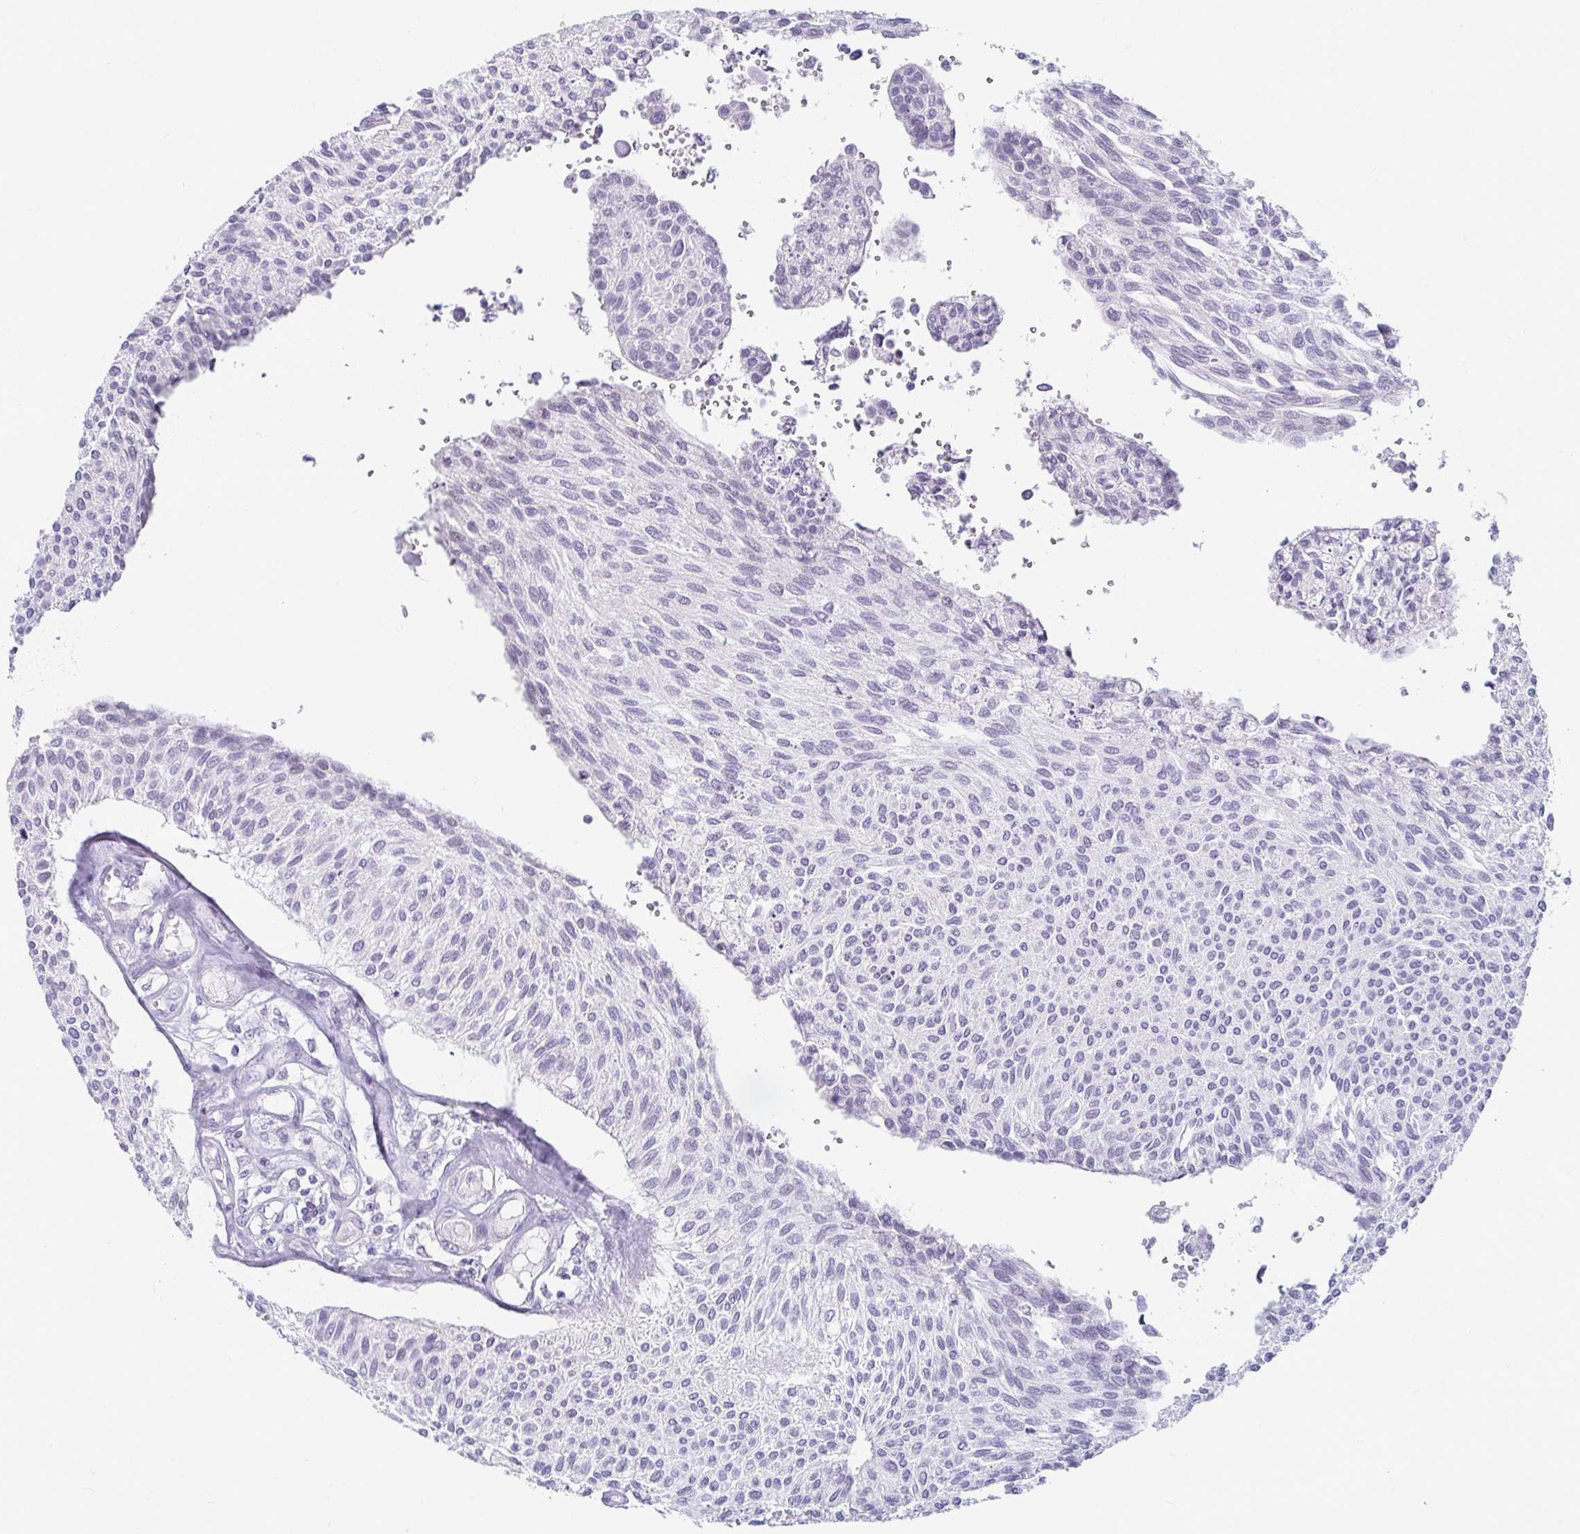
{"staining": {"intensity": "negative", "quantity": "none", "location": "none"}, "tissue": "urothelial cancer", "cell_type": "Tumor cells", "image_type": "cancer", "snomed": [{"axis": "morphology", "description": "Urothelial carcinoma, NOS"}, {"axis": "topography", "description": "Urinary bladder"}], "caption": "This histopathology image is of transitional cell carcinoma stained with immunohistochemistry to label a protein in brown with the nuclei are counter-stained blue. There is no expression in tumor cells.", "gene": "CR2", "patient": {"sex": "male", "age": 55}}